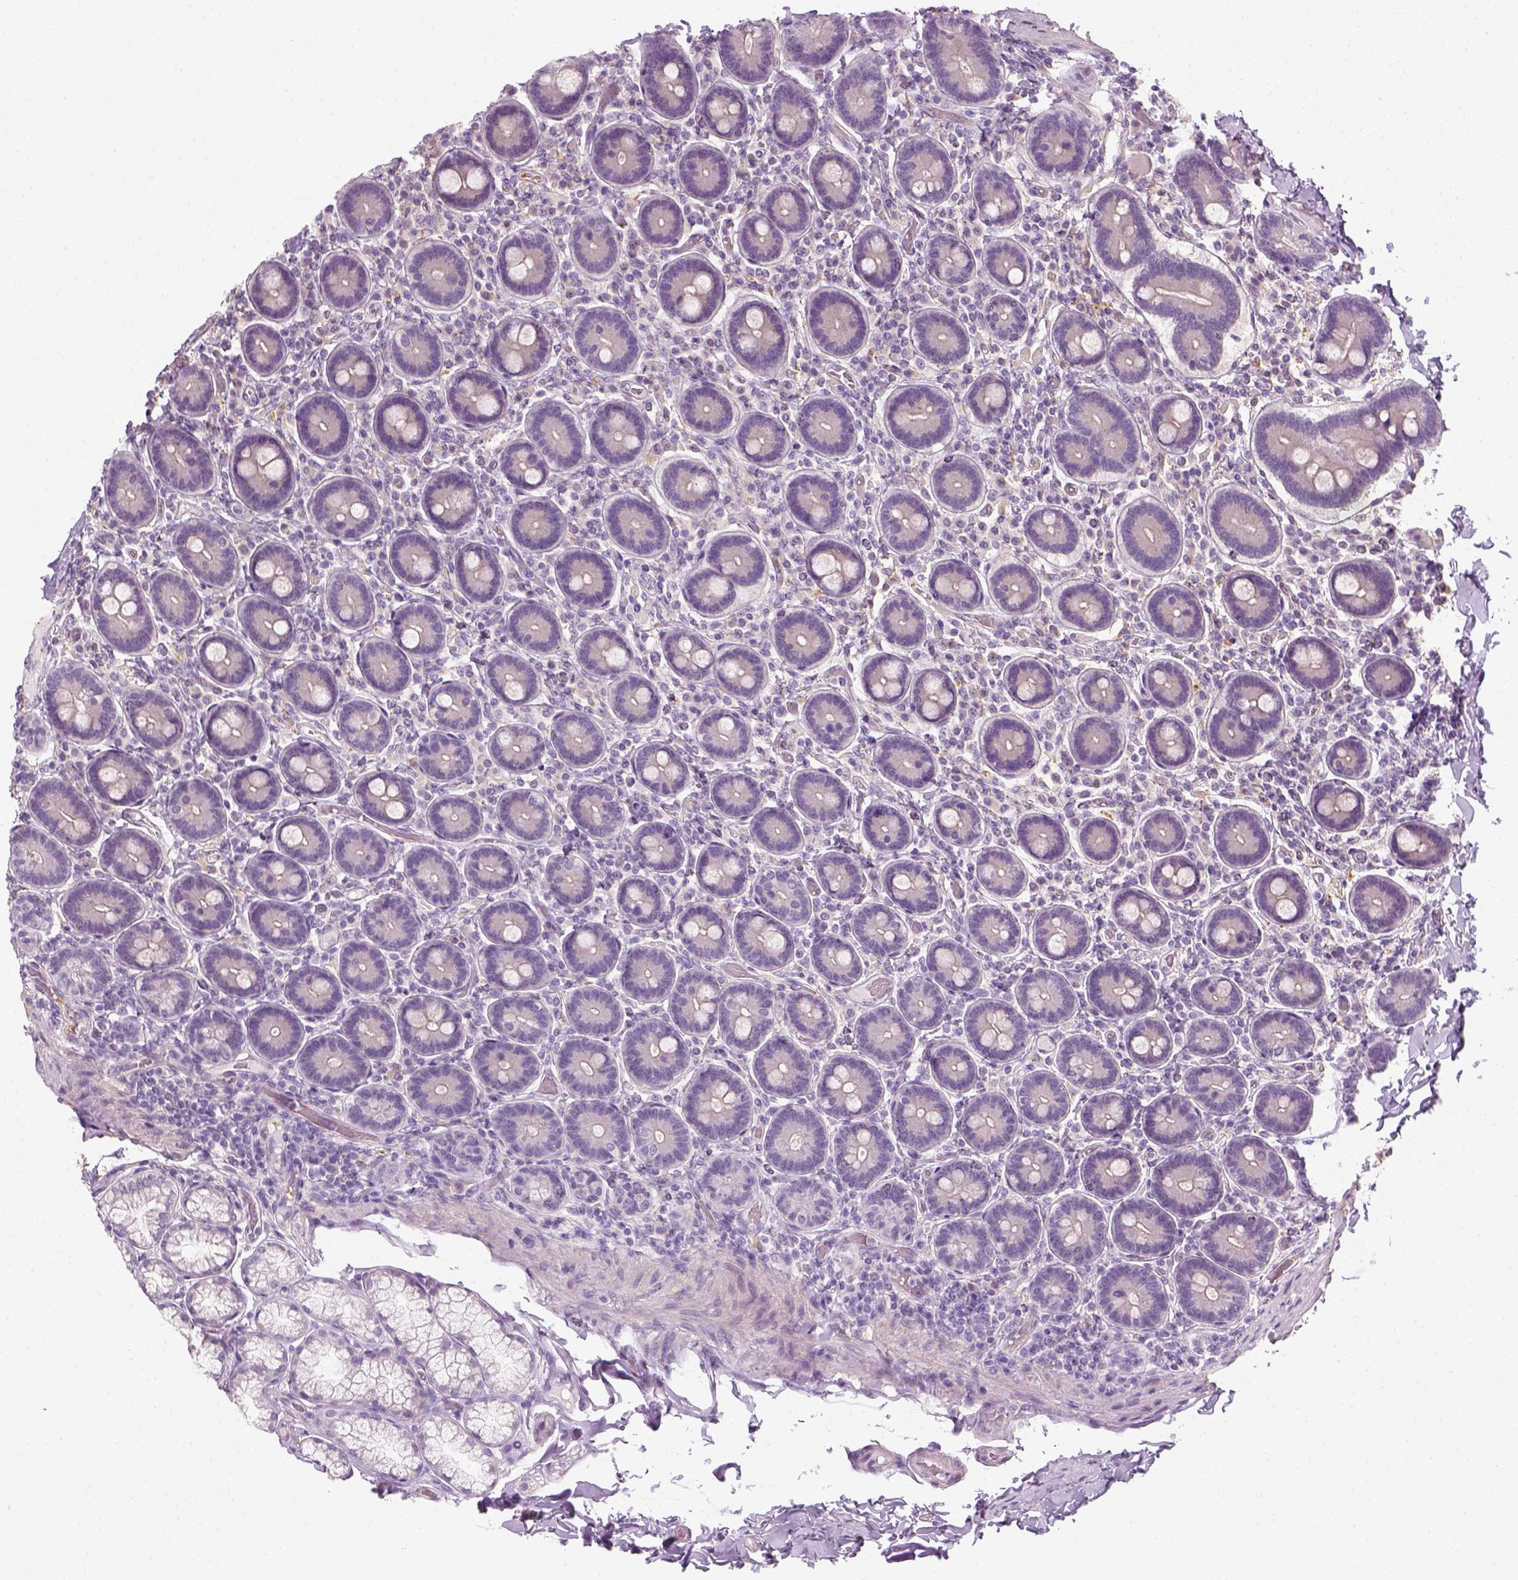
{"staining": {"intensity": "negative", "quantity": "none", "location": "none"}, "tissue": "duodenum", "cell_type": "Glandular cells", "image_type": "normal", "snomed": [{"axis": "morphology", "description": "Normal tissue, NOS"}, {"axis": "topography", "description": "Duodenum"}], "caption": "High power microscopy histopathology image of an immunohistochemistry image of normal duodenum, revealing no significant expression in glandular cells. (DAB immunohistochemistry (IHC), high magnification).", "gene": "FAM163B", "patient": {"sex": "female", "age": 62}}